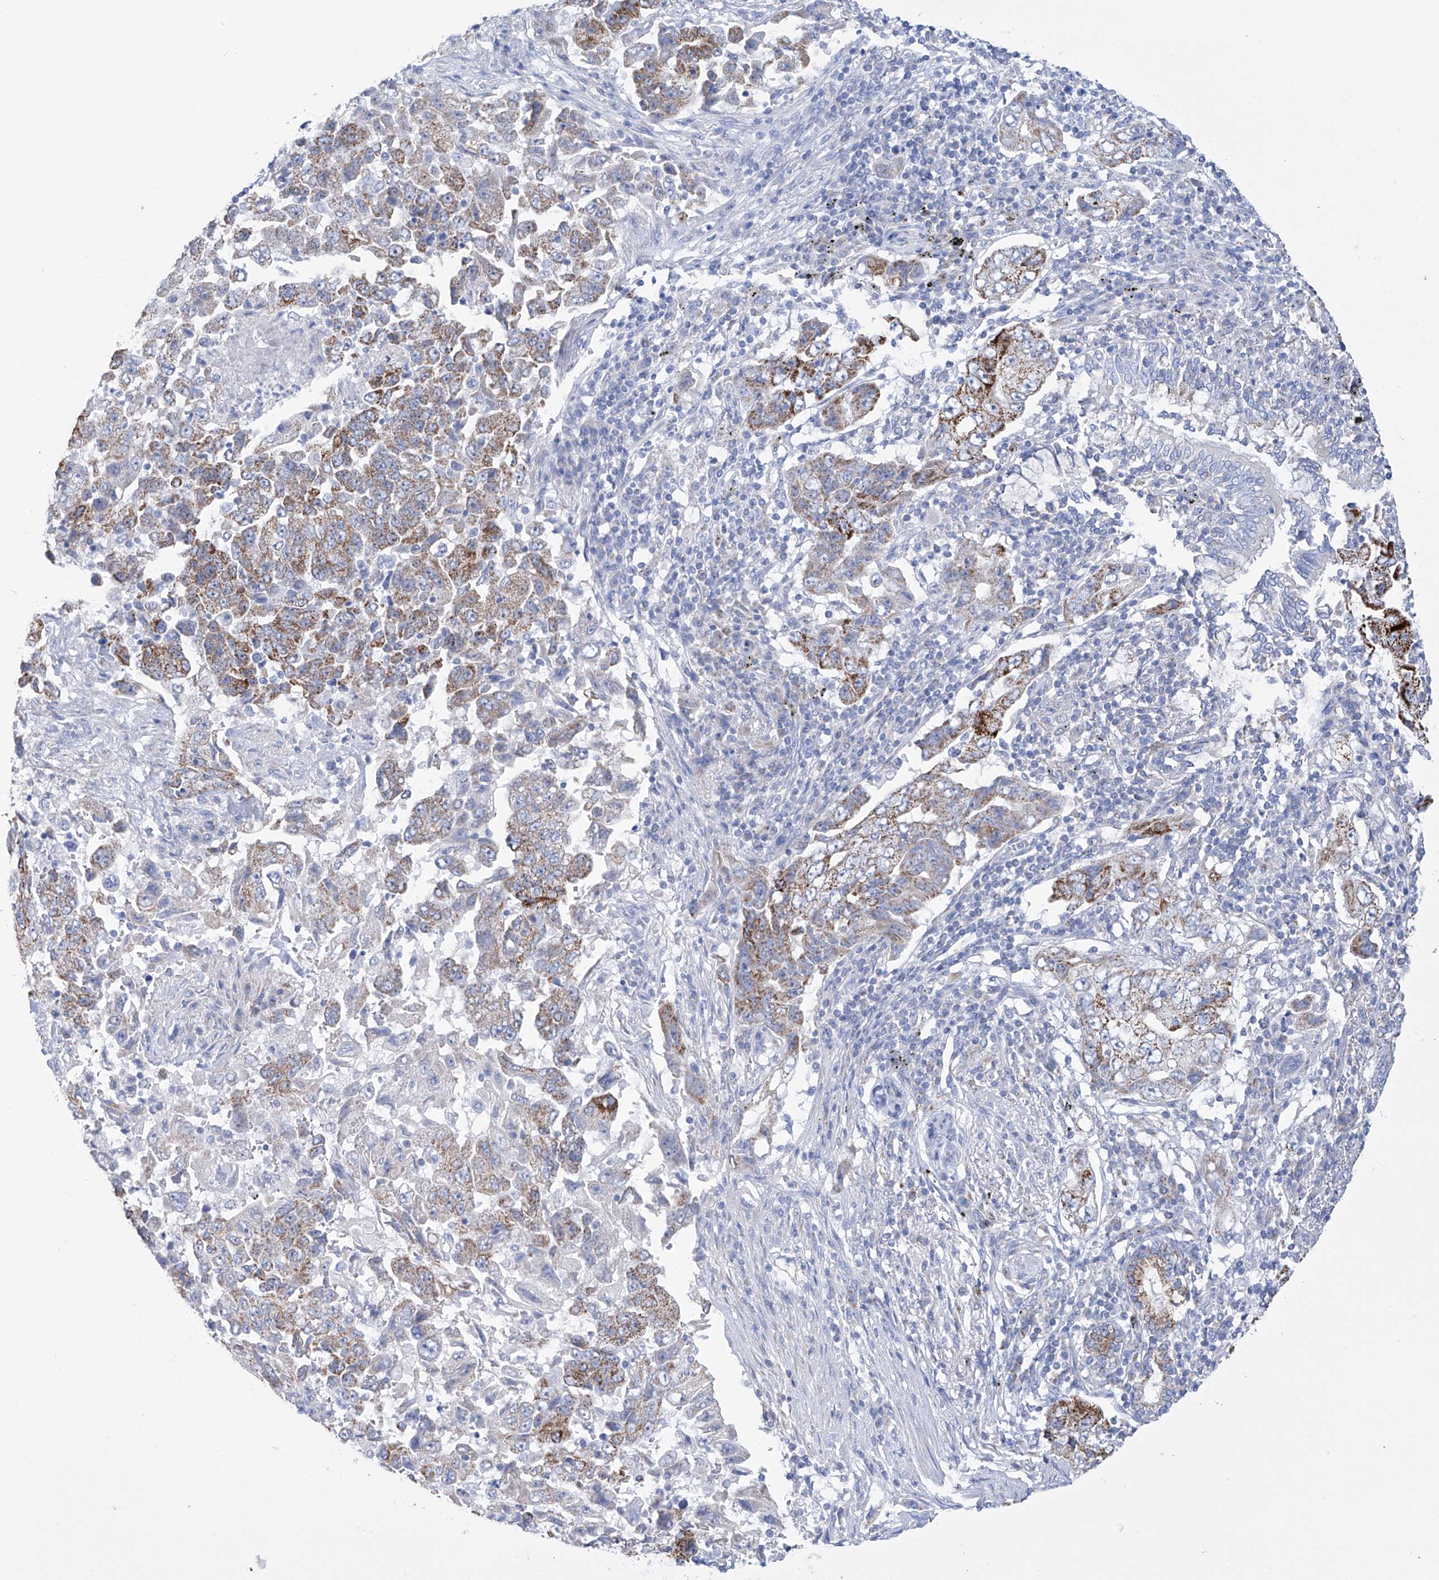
{"staining": {"intensity": "strong", "quantity": "25%-75%", "location": "cytoplasmic/membranous"}, "tissue": "lung cancer", "cell_type": "Tumor cells", "image_type": "cancer", "snomed": [{"axis": "morphology", "description": "Adenocarcinoma, NOS"}, {"axis": "topography", "description": "Lung"}], "caption": "DAB (3,3'-diaminobenzidine) immunohistochemical staining of adenocarcinoma (lung) exhibits strong cytoplasmic/membranous protein staining in about 25%-75% of tumor cells. (Brightfield microscopy of DAB IHC at high magnification).", "gene": "ALDH6A1", "patient": {"sex": "female", "age": 51}}